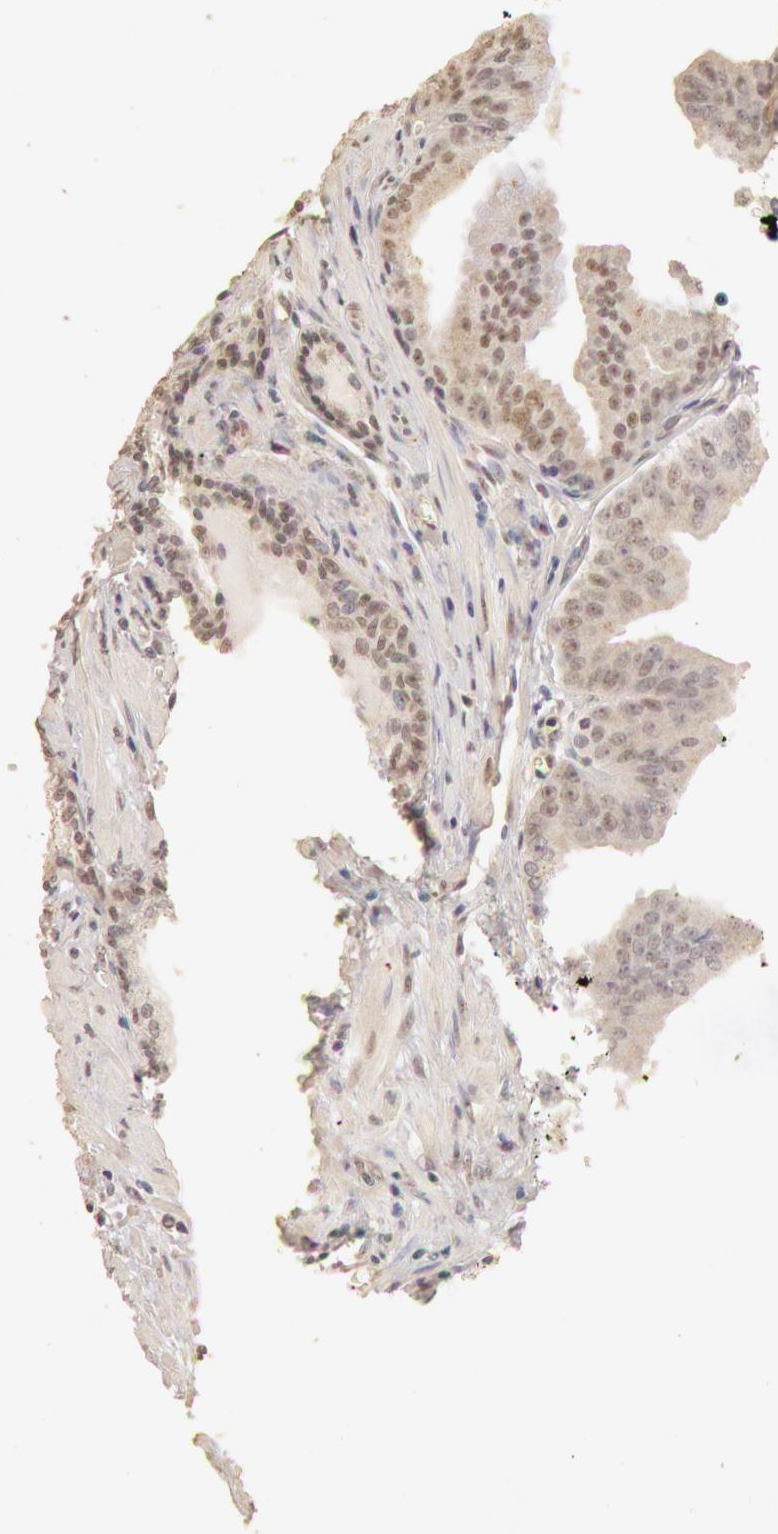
{"staining": {"intensity": "moderate", "quantity": ">75%", "location": "cytoplasmic/membranous,nuclear"}, "tissue": "prostate cancer", "cell_type": "Tumor cells", "image_type": "cancer", "snomed": [{"axis": "morphology", "description": "Adenocarcinoma, Low grade"}, {"axis": "topography", "description": "Prostate"}], "caption": "Human prostate adenocarcinoma (low-grade) stained for a protein (brown) displays moderate cytoplasmic/membranous and nuclear positive positivity in approximately >75% of tumor cells.", "gene": "SNRNP70", "patient": {"sex": "male", "age": 65}}